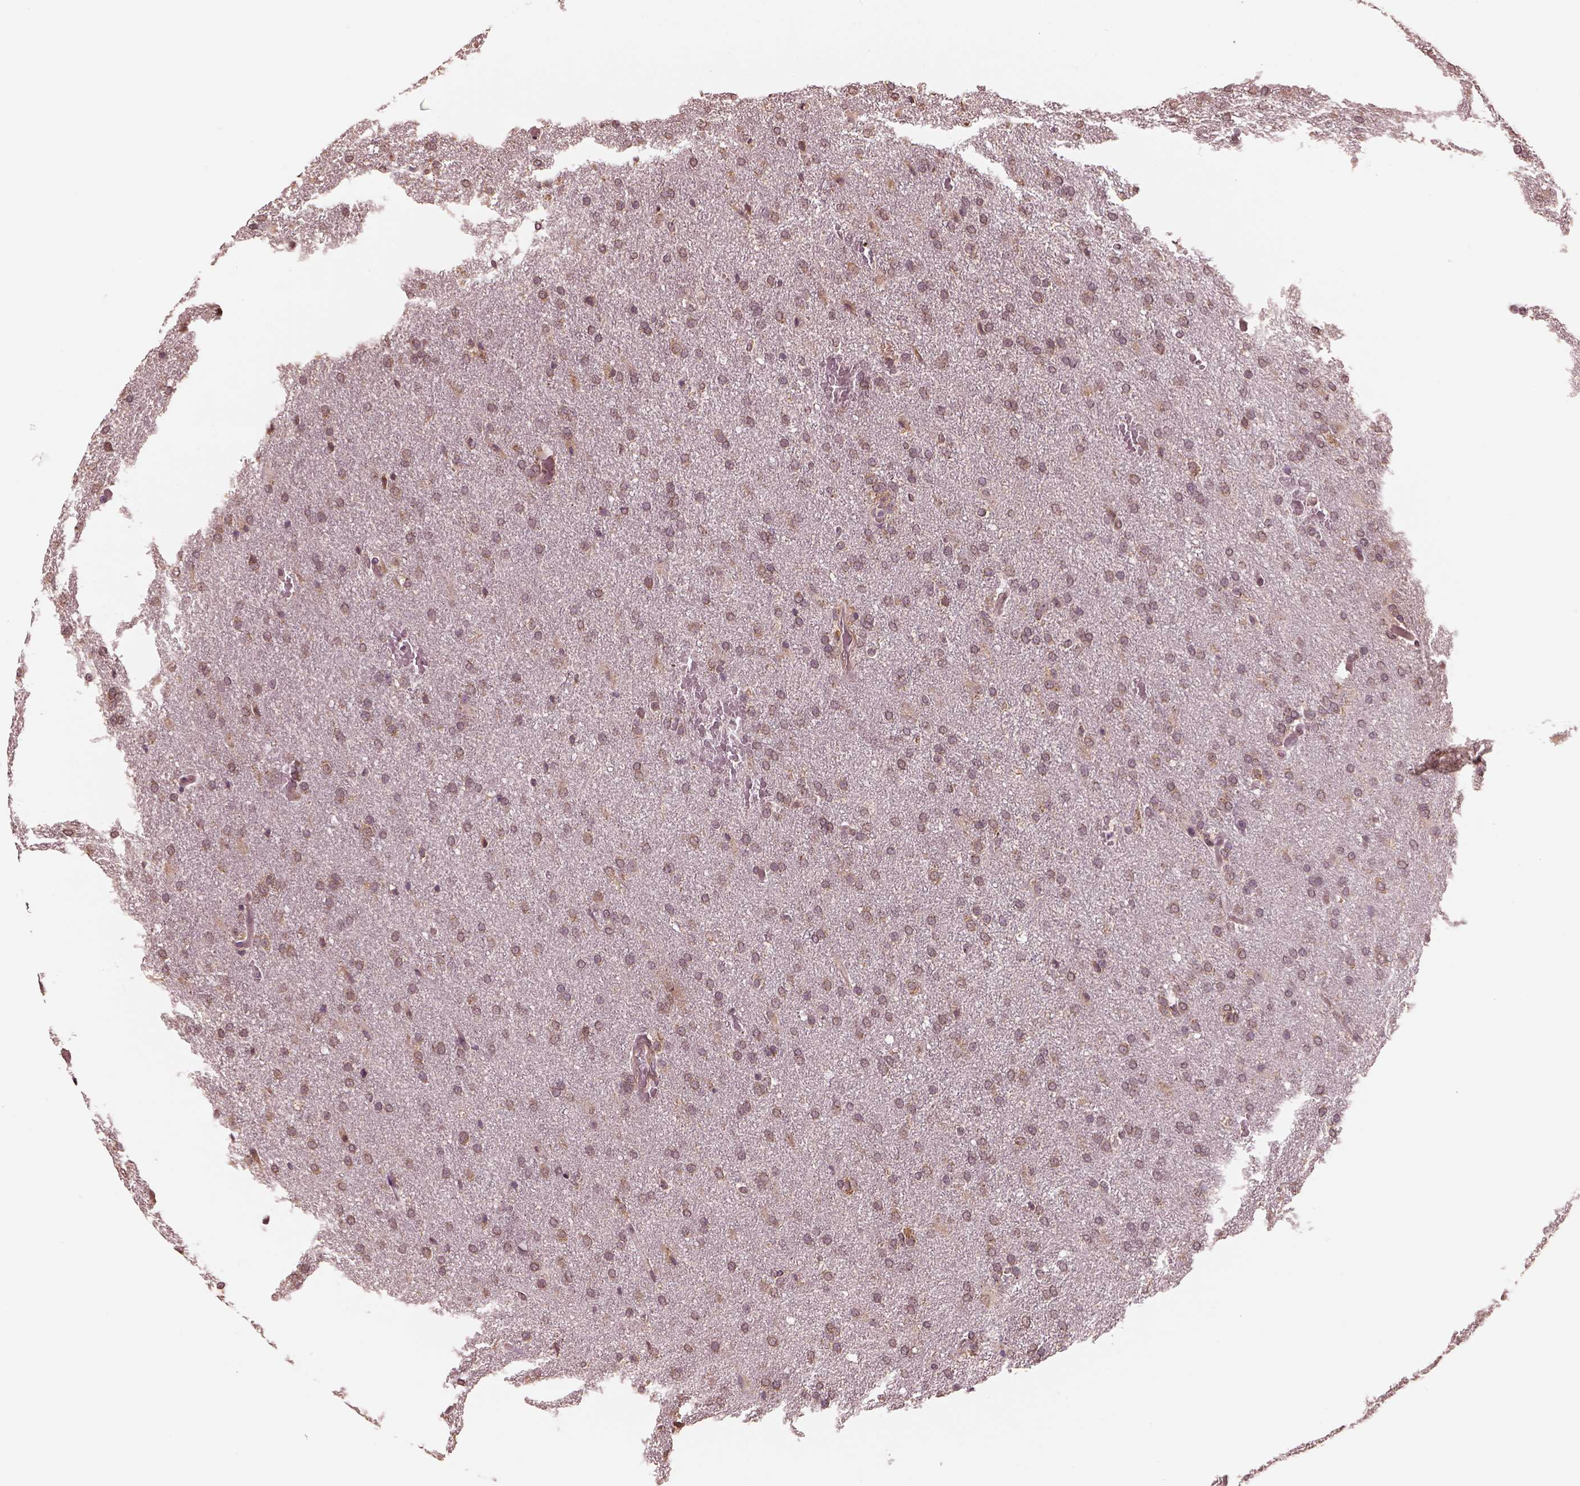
{"staining": {"intensity": "weak", "quantity": ">75%", "location": "cytoplasmic/membranous"}, "tissue": "glioma", "cell_type": "Tumor cells", "image_type": "cancer", "snomed": [{"axis": "morphology", "description": "Glioma, malignant, High grade"}, {"axis": "topography", "description": "Brain"}], "caption": "Protein expression analysis of glioma demonstrates weak cytoplasmic/membranous staining in about >75% of tumor cells.", "gene": "RPS5", "patient": {"sex": "male", "age": 68}}